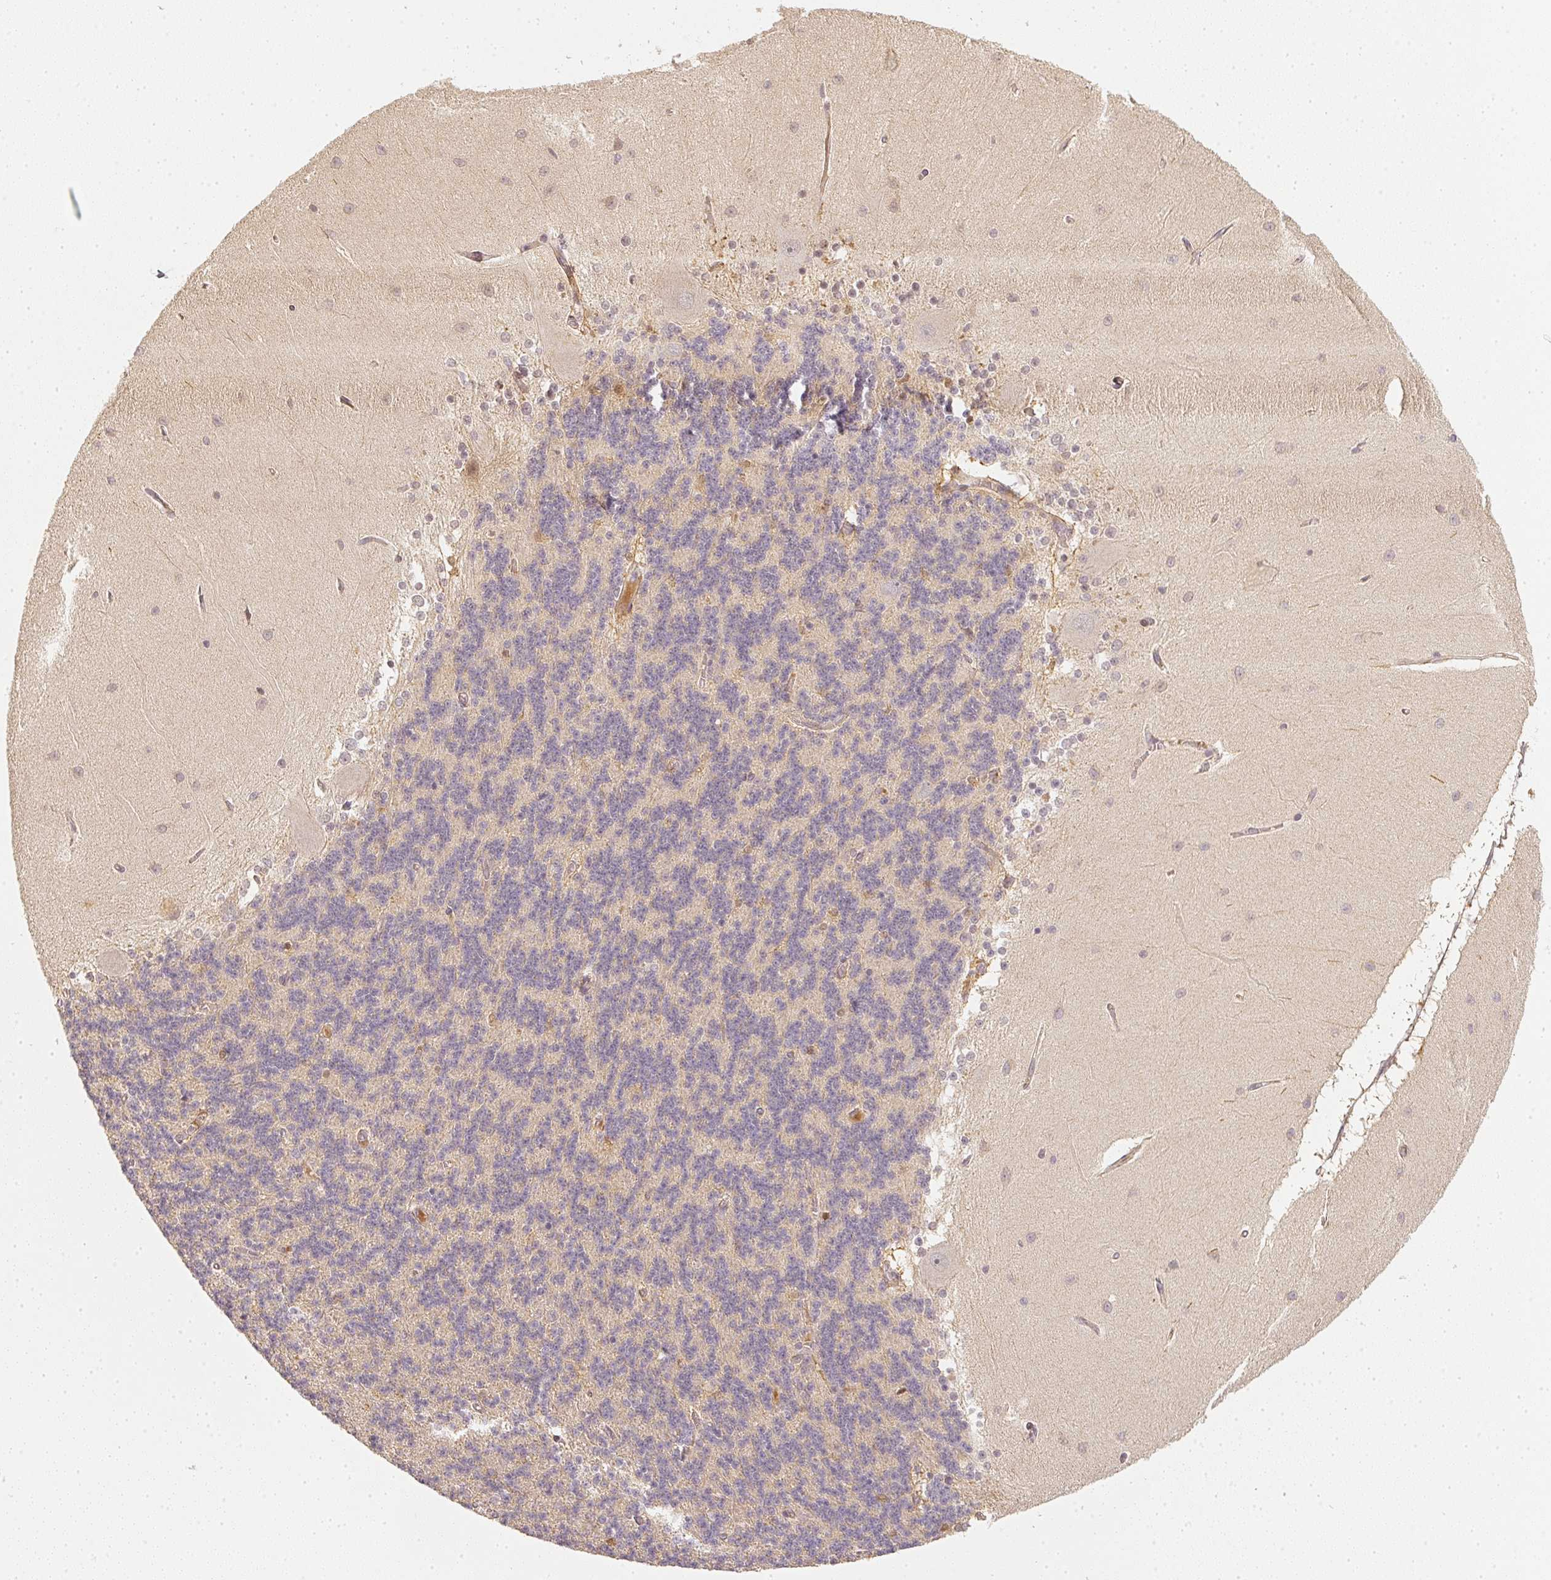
{"staining": {"intensity": "negative", "quantity": "none", "location": "none"}, "tissue": "cerebellum", "cell_type": "Cells in granular layer", "image_type": "normal", "snomed": [{"axis": "morphology", "description": "Normal tissue, NOS"}, {"axis": "topography", "description": "Cerebellum"}], "caption": "Immunohistochemical staining of normal human cerebellum shows no significant staining in cells in granular layer.", "gene": "SERPINE1", "patient": {"sex": "female", "age": 54}}